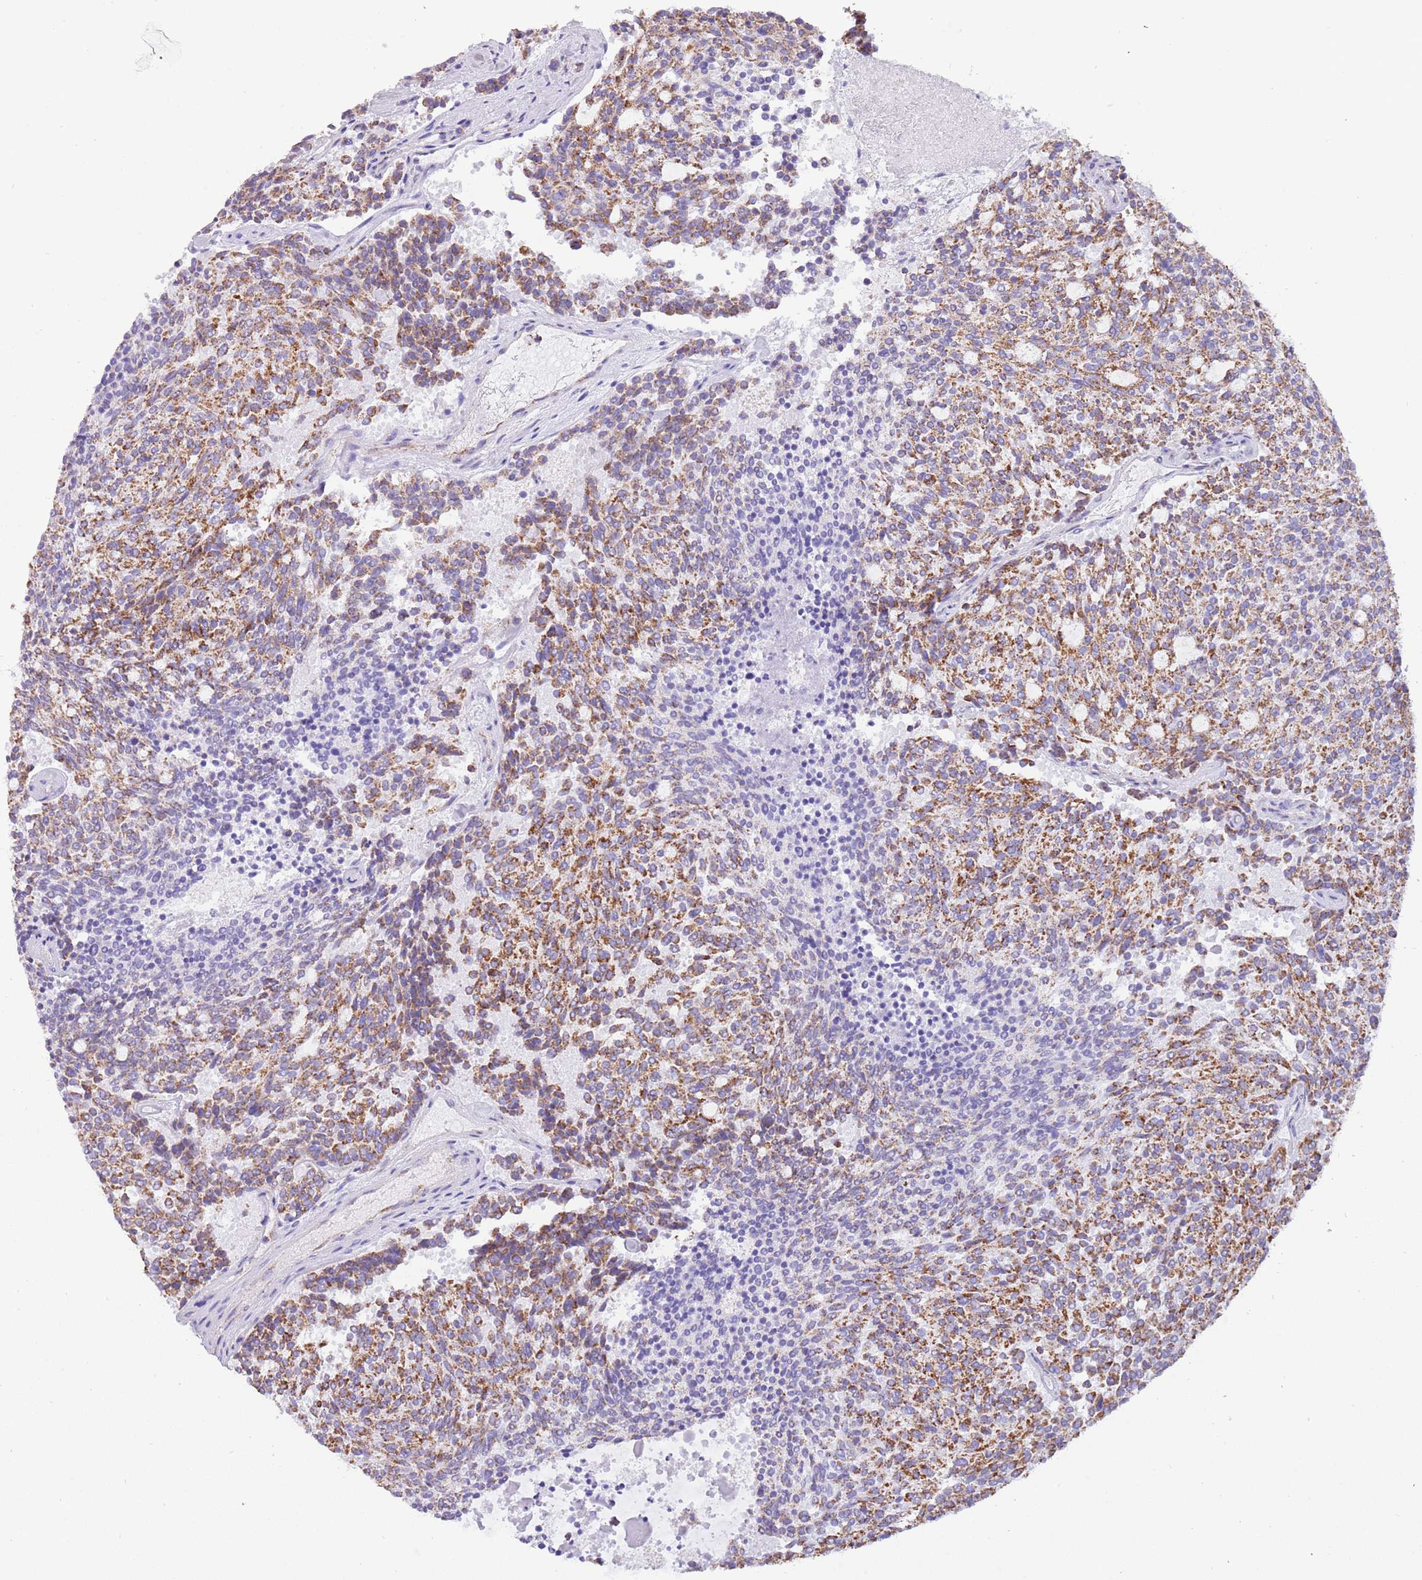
{"staining": {"intensity": "moderate", "quantity": ">75%", "location": "cytoplasmic/membranous"}, "tissue": "carcinoid", "cell_type": "Tumor cells", "image_type": "cancer", "snomed": [{"axis": "morphology", "description": "Carcinoid, malignant, NOS"}, {"axis": "topography", "description": "Pancreas"}], "caption": "This image shows immunohistochemistry (IHC) staining of human carcinoid (malignant), with medium moderate cytoplasmic/membranous expression in about >75% of tumor cells.", "gene": "SUCLG2", "patient": {"sex": "female", "age": 54}}